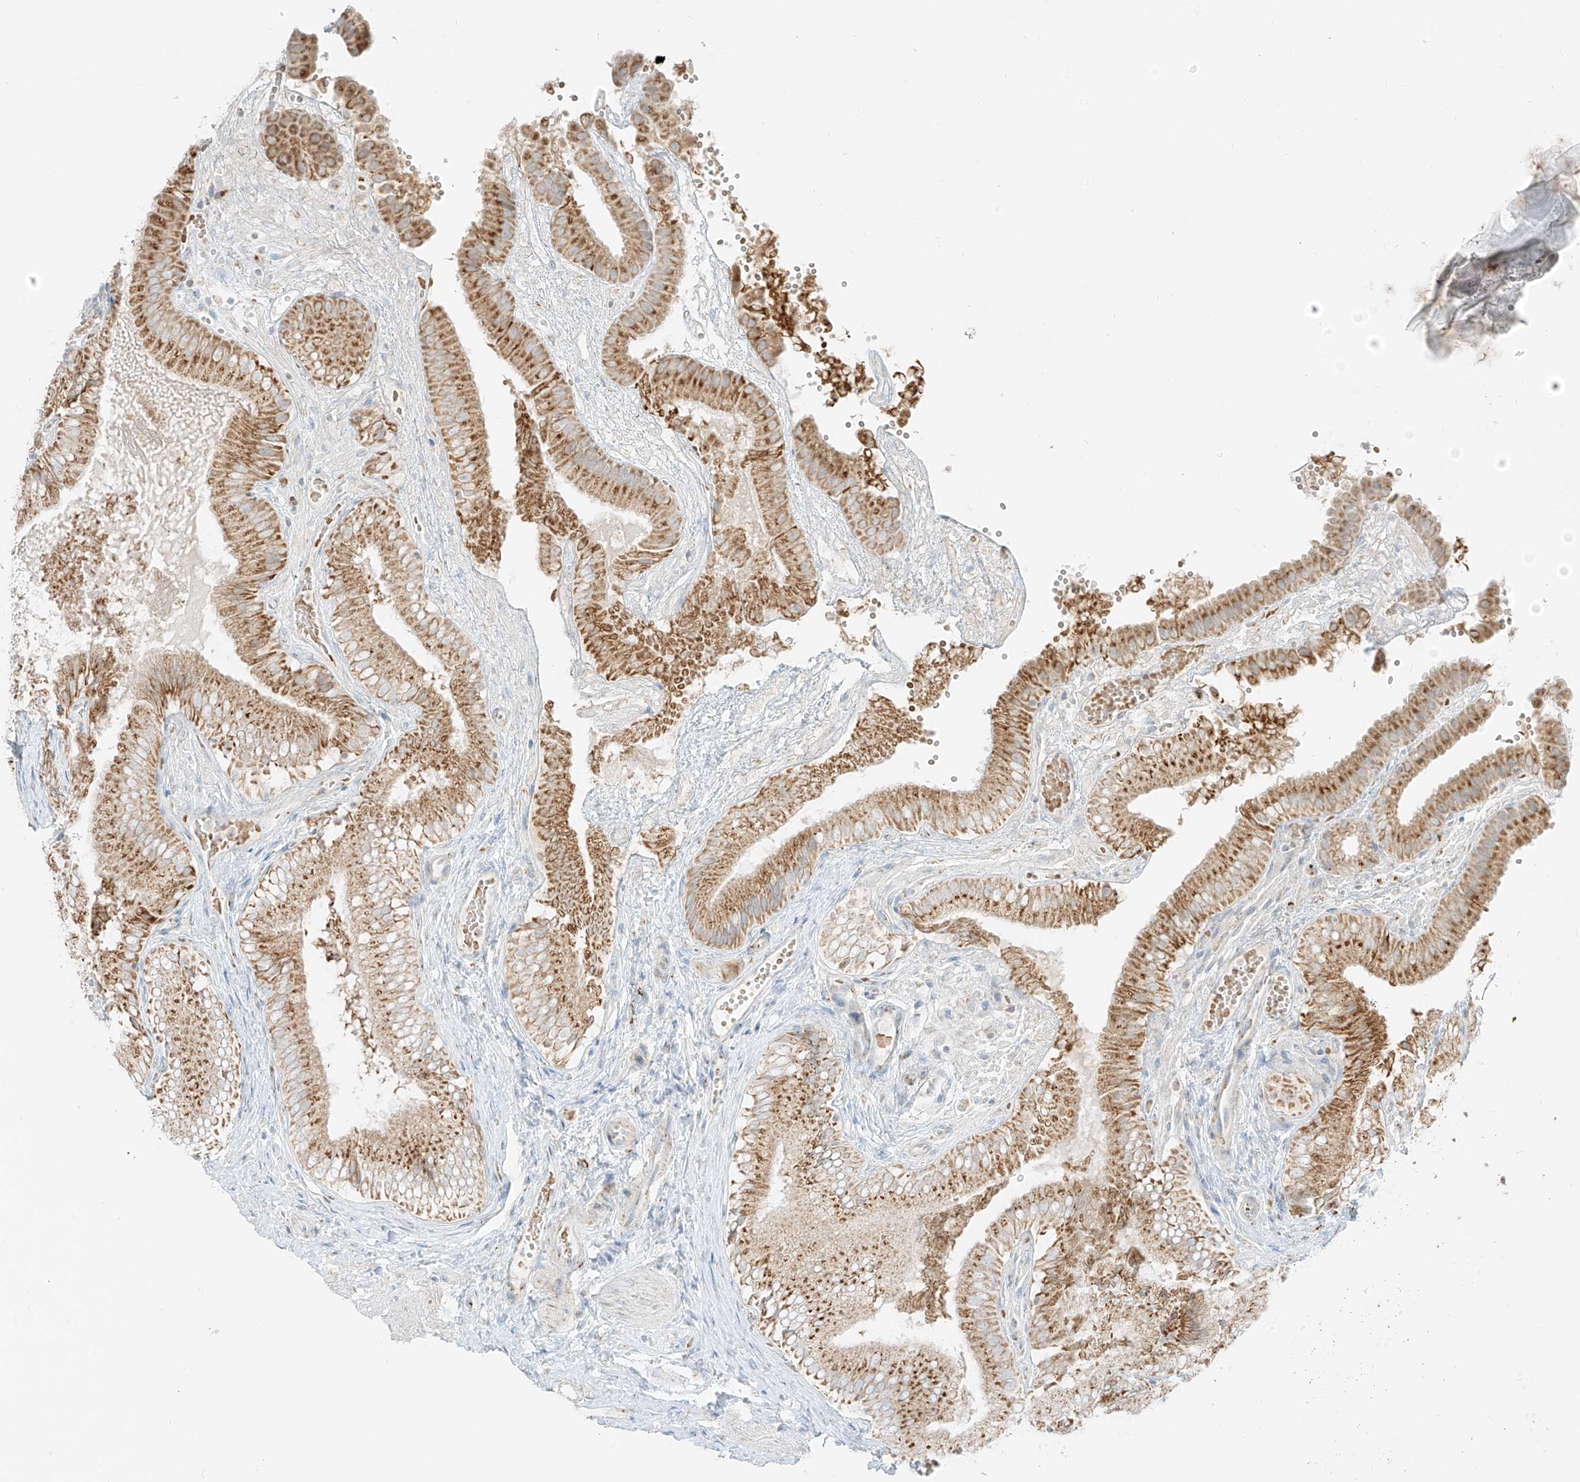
{"staining": {"intensity": "moderate", "quantity": ">75%", "location": "cytoplasmic/membranous"}, "tissue": "gallbladder", "cell_type": "Glandular cells", "image_type": "normal", "snomed": [{"axis": "morphology", "description": "Normal tissue, NOS"}, {"axis": "topography", "description": "Gallbladder"}], "caption": "Immunohistochemistry (IHC) histopathology image of benign human gallbladder stained for a protein (brown), which exhibits medium levels of moderate cytoplasmic/membranous positivity in approximately >75% of glandular cells.", "gene": "TMEM87B", "patient": {"sex": "female", "age": 30}}